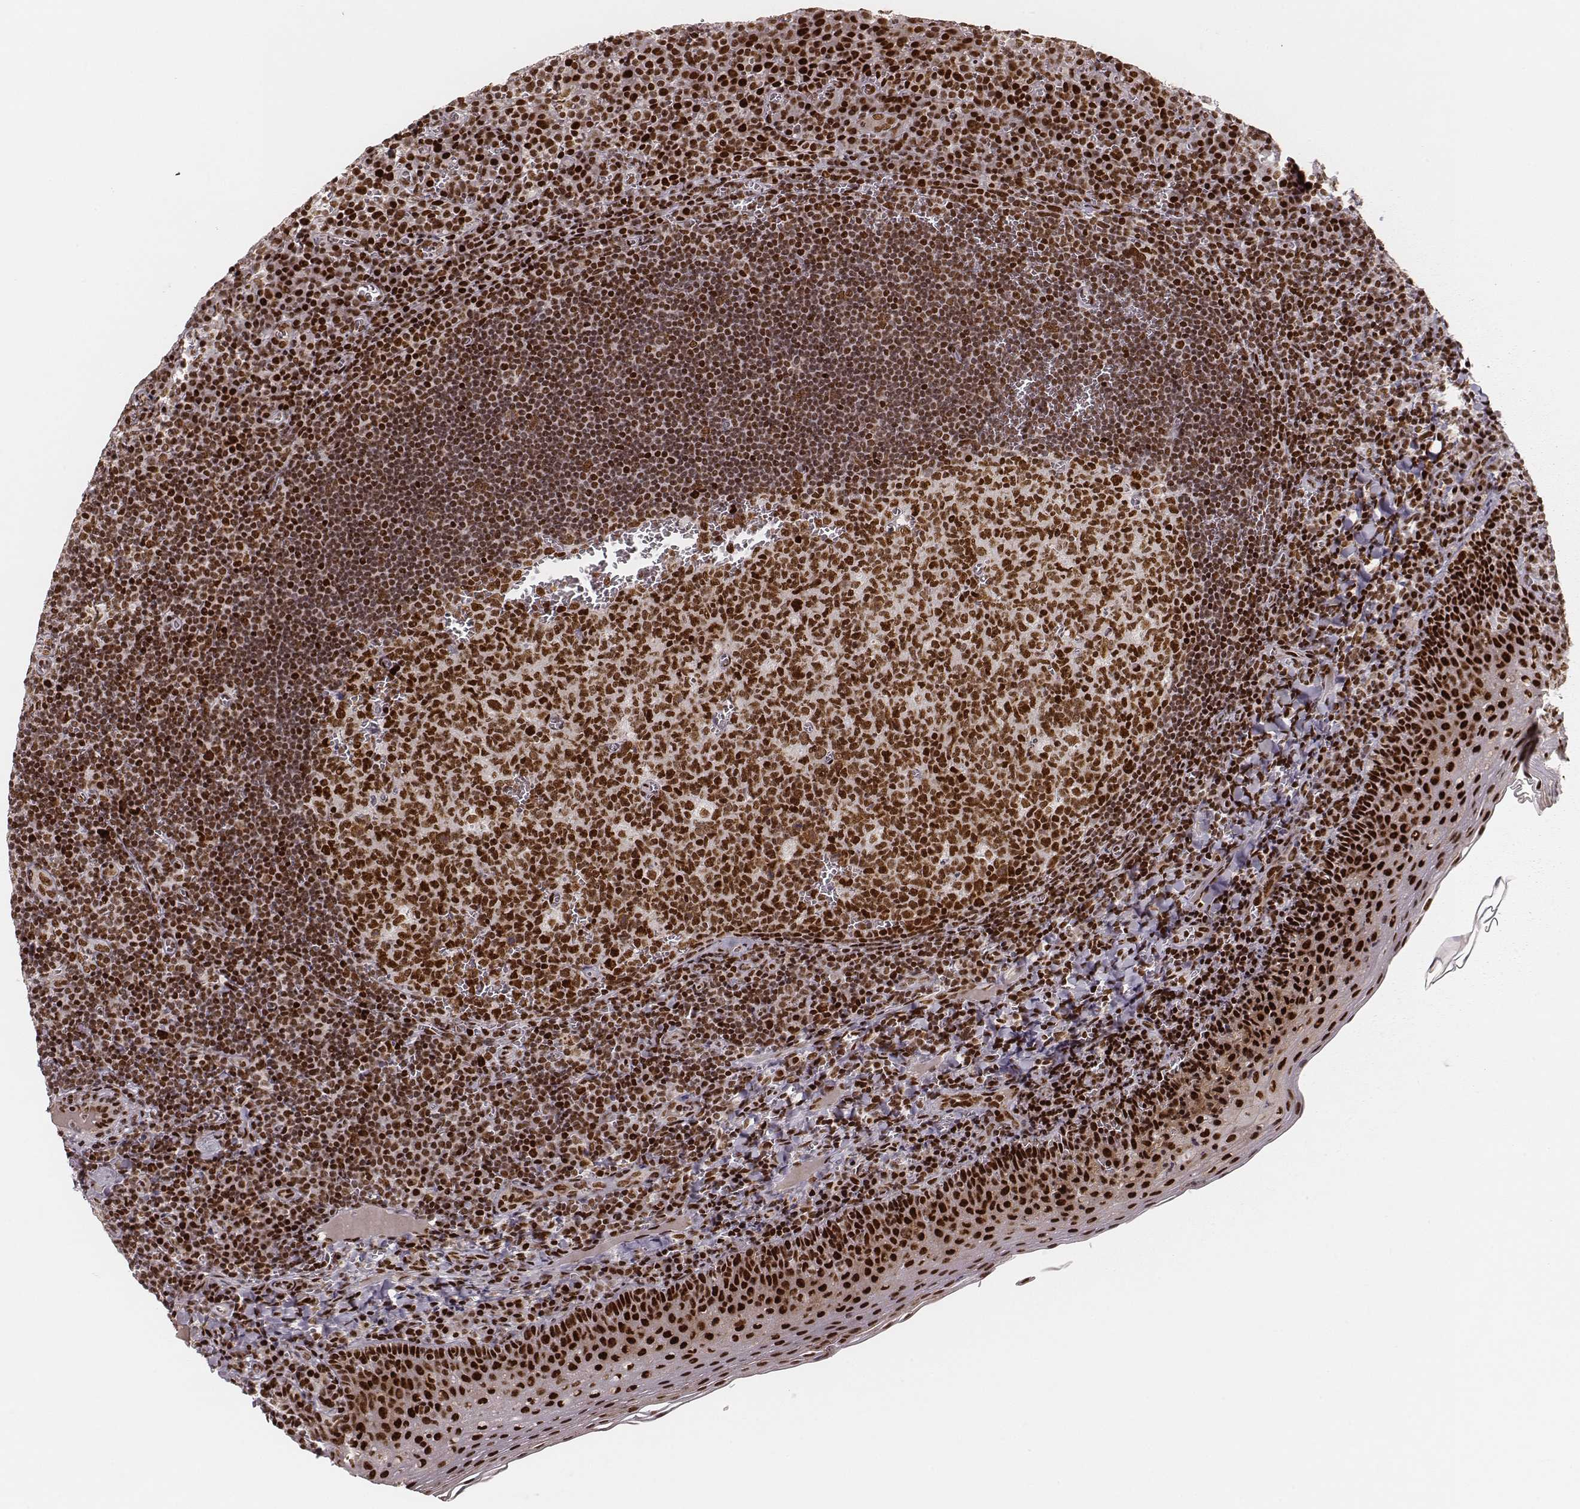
{"staining": {"intensity": "strong", "quantity": ">75%", "location": "nuclear"}, "tissue": "tonsil", "cell_type": "Germinal center cells", "image_type": "normal", "snomed": [{"axis": "morphology", "description": "Normal tissue, NOS"}, {"axis": "morphology", "description": "Inflammation, NOS"}, {"axis": "topography", "description": "Tonsil"}], "caption": "An IHC histopathology image of normal tissue is shown. Protein staining in brown labels strong nuclear positivity in tonsil within germinal center cells. (Stains: DAB (3,3'-diaminobenzidine) in brown, nuclei in blue, Microscopy: brightfield microscopy at high magnification).", "gene": "HNRNPC", "patient": {"sex": "female", "age": 31}}